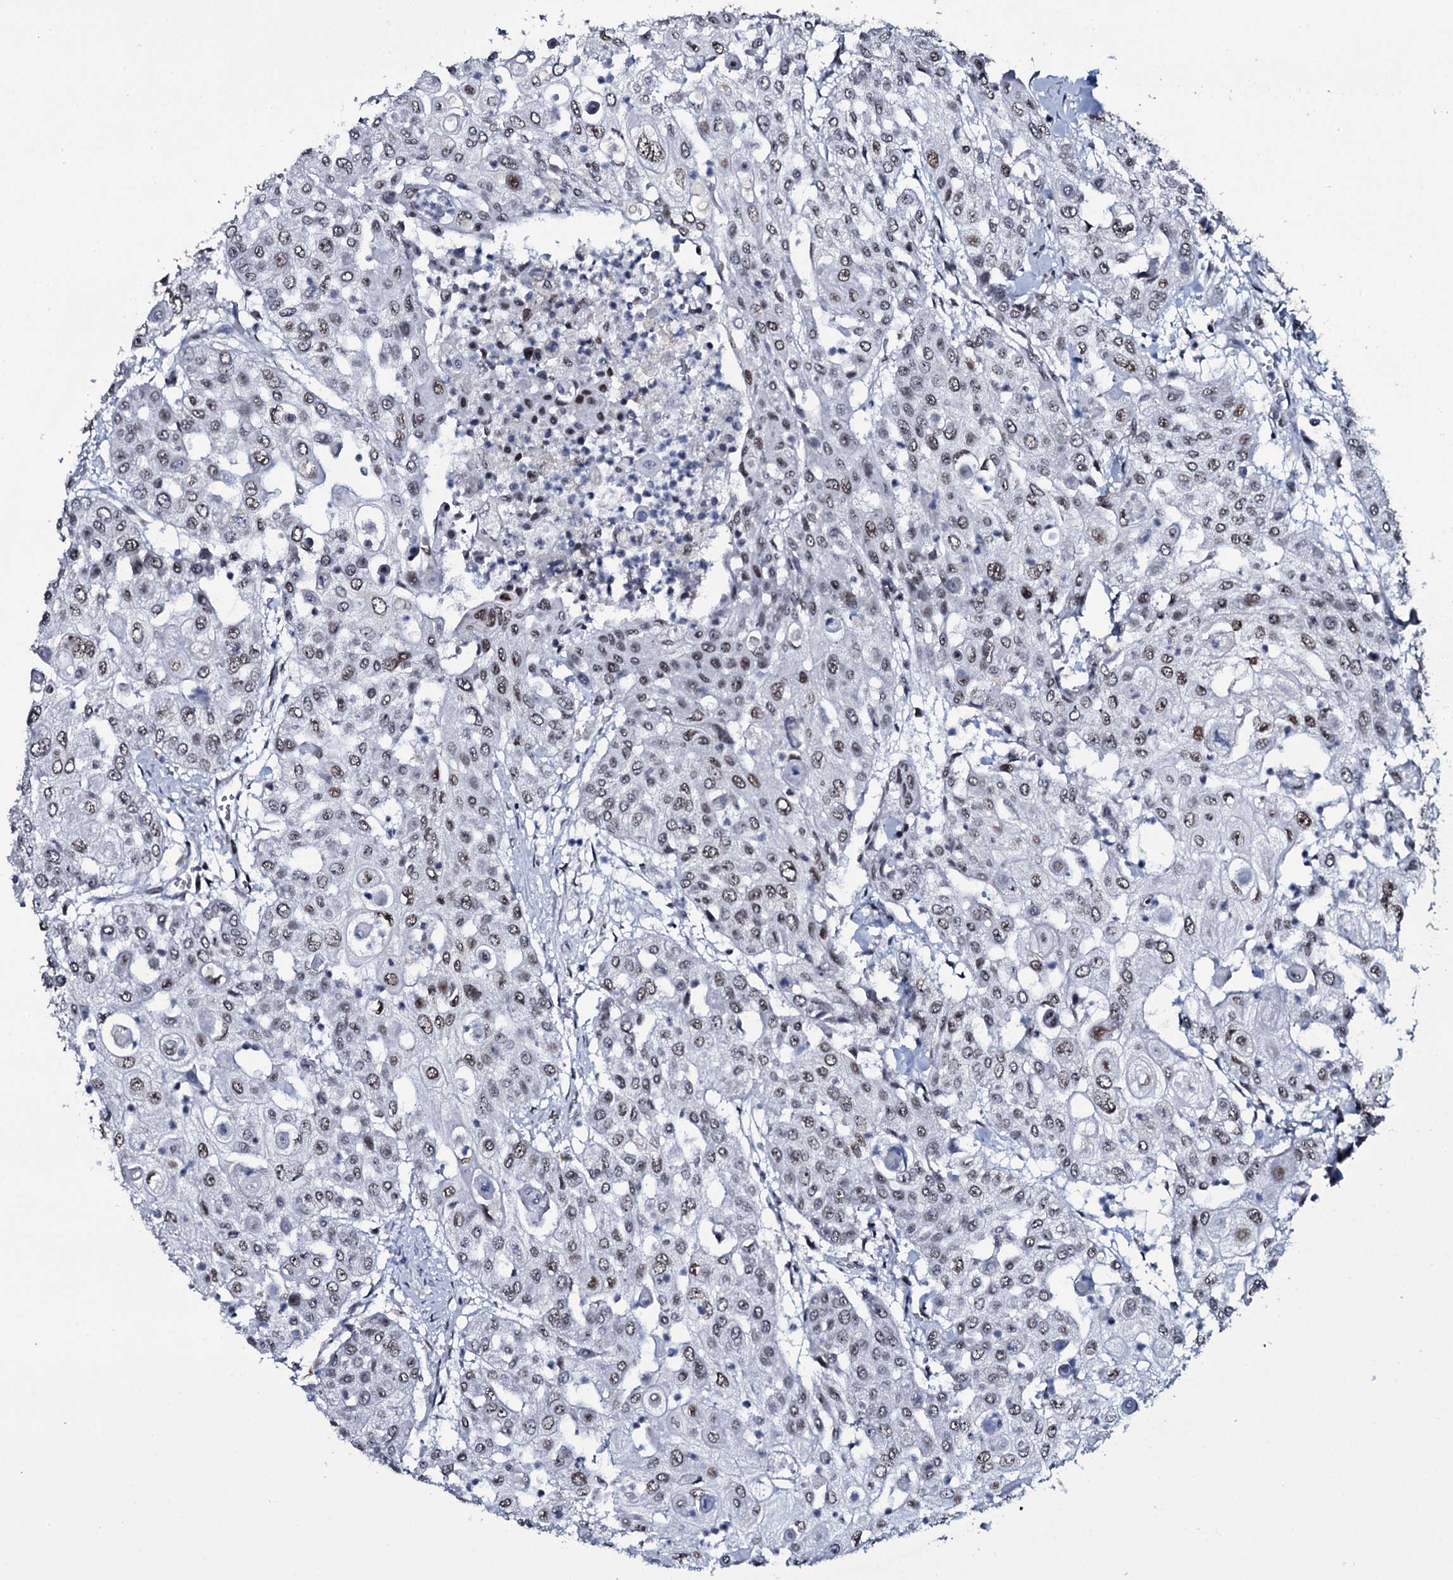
{"staining": {"intensity": "moderate", "quantity": ">75%", "location": "nuclear"}, "tissue": "urothelial cancer", "cell_type": "Tumor cells", "image_type": "cancer", "snomed": [{"axis": "morphology", "description": "Urothelial carcinoma, High grade"}, {"axis": "topography", "description": "Urinary bladder"}], "caption": "The photomicrograph displays immunohistochemical staining of urothelial cancer. There is moderate nuclear staining is appreciated in approximately >75% of tumor cells.", "gene": "ZMIZ2", "patient": {"sex": "female", "age": 79}}